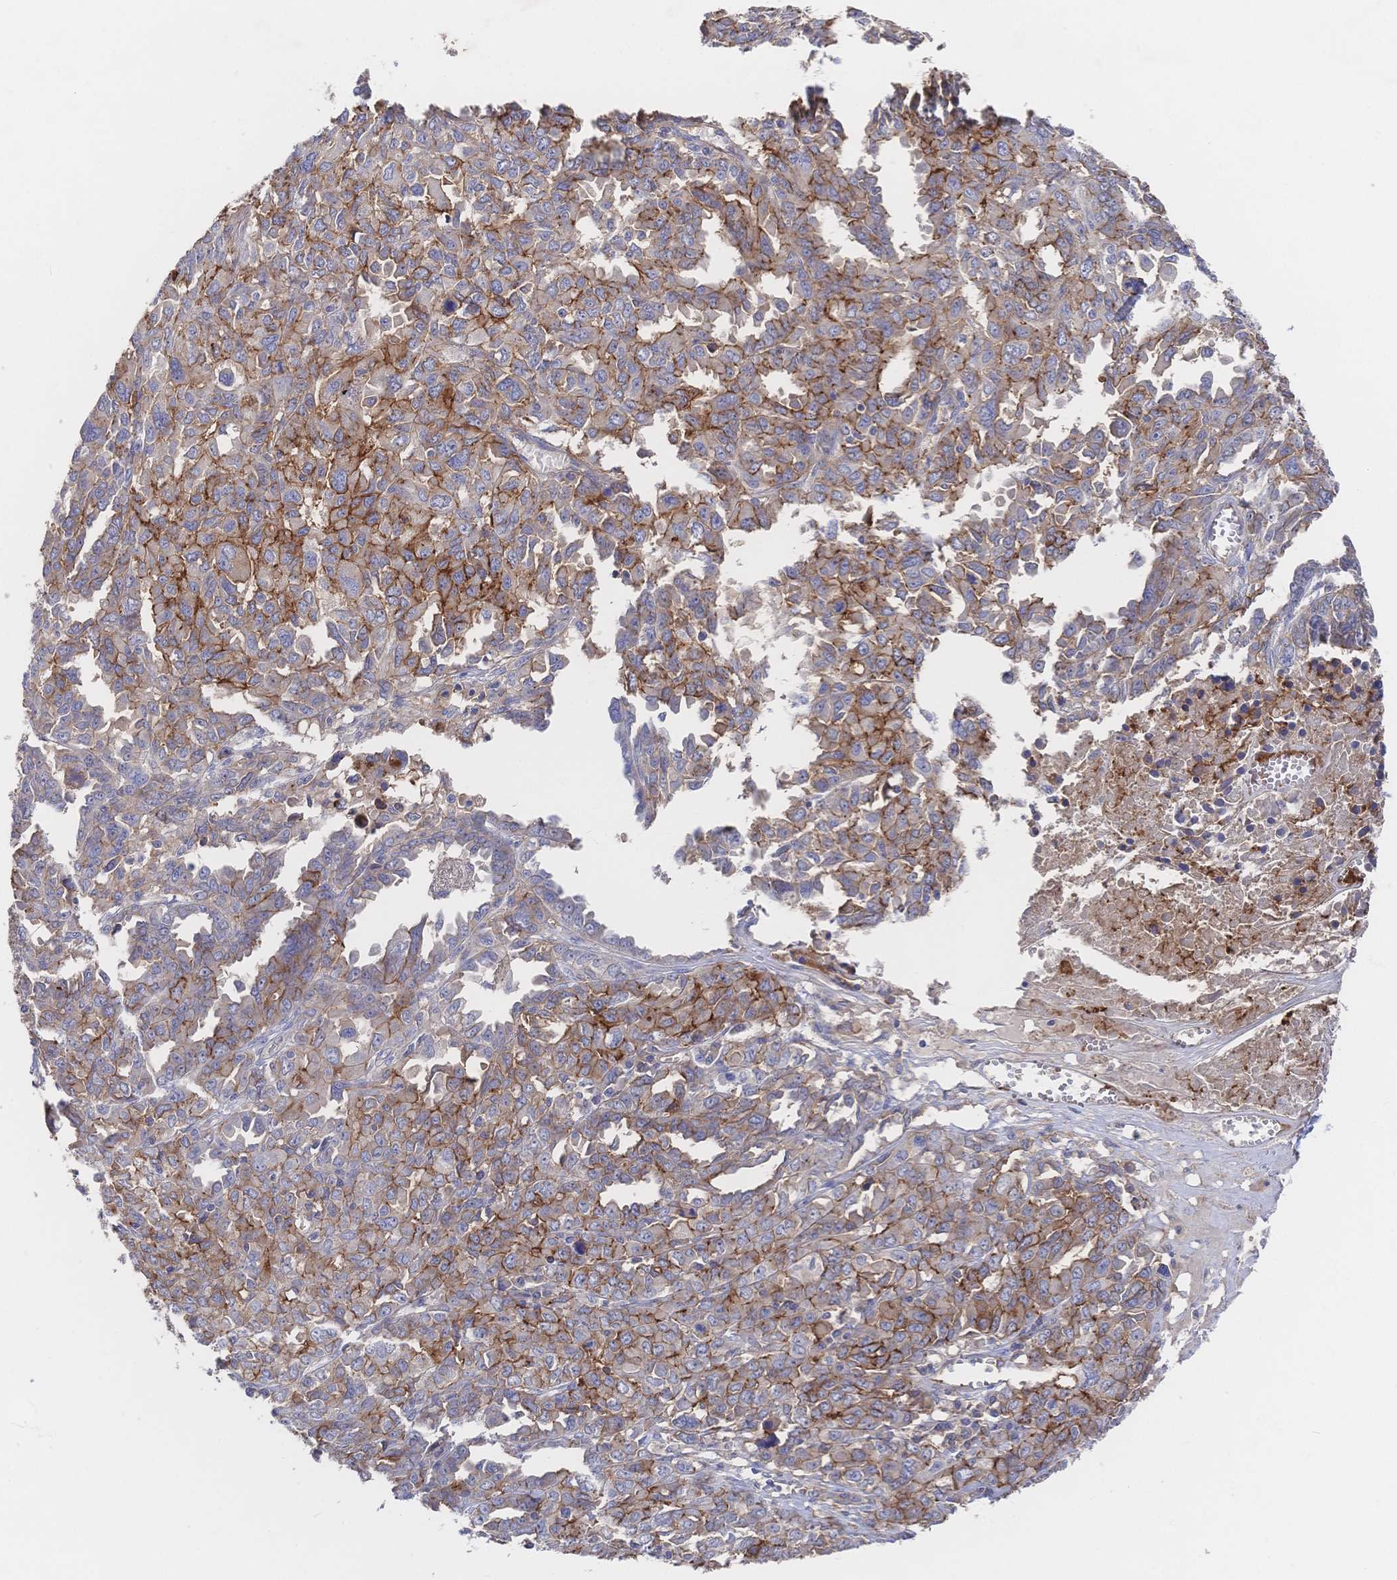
{"staining": {"intensity": "moderate", "quantity": "25%-75%", "location": "cytoplasmic/membranous"}, "tissue": "ovarian cancer", "cell_type": "Tumor cells", "image_type": "cancer", "snomed": [{"axis": "morphology", "description": "Adenocarcinoma, NOS"}, {"axis": "morphology", "description": "Carcinoma, endometroid"}, {"axis": "topography", "description": "Ovary"}], "caption": "This image demonstrates adenocarcinoma (ovarian) stained with immunohistochemistry (IHC) to label a protein in brown. The cytoplasmic/membranous of tumor cells show moderate positivity for the protein. Nuclei are counter-stained blue.", "gene": "F11R", "patient": {"sex": "female", "age": 72}}